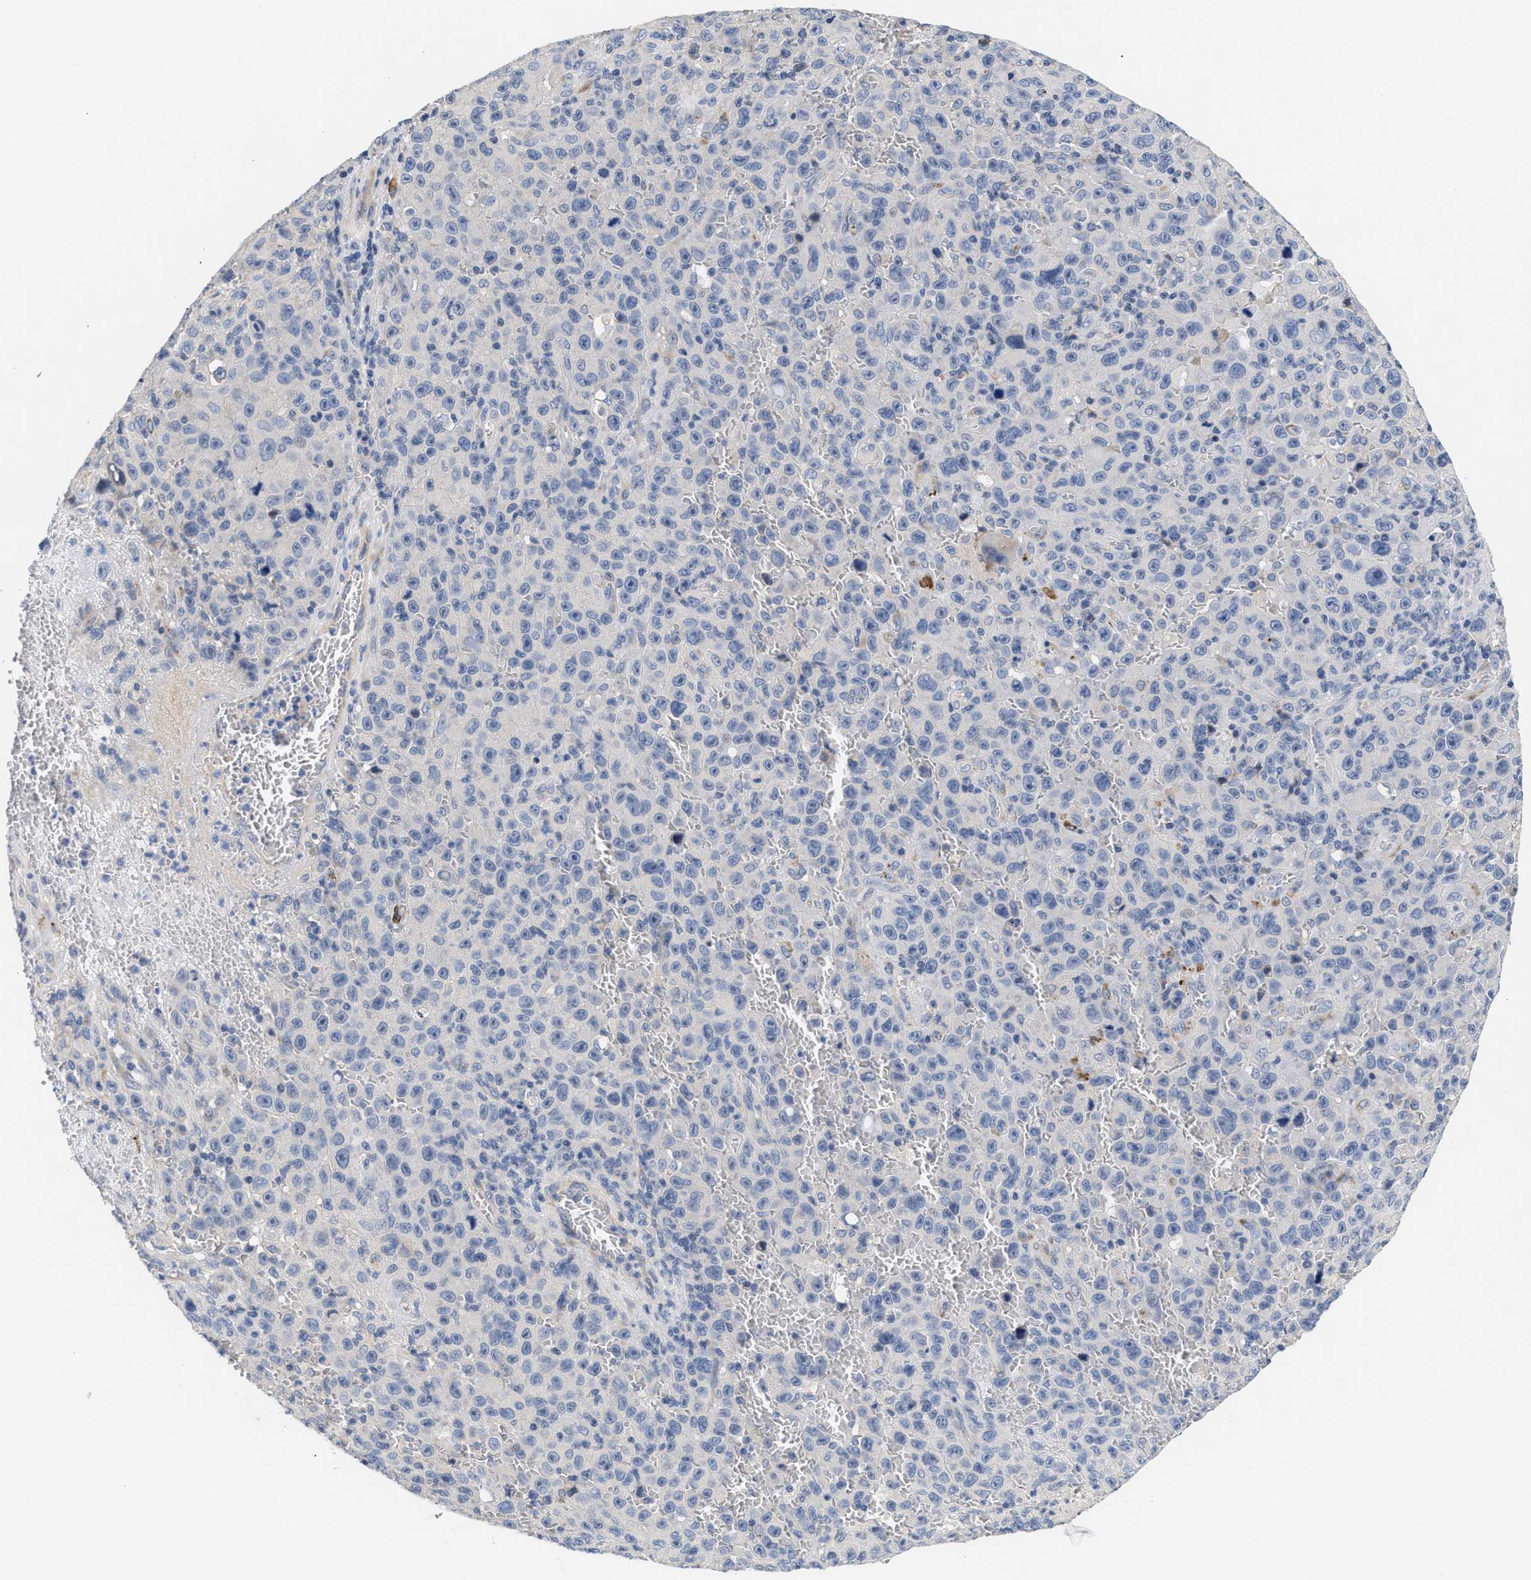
{"staining": {"intensity": "negative", "quantity": "none", "location": "none"}, "tissue": "melanoma", "cell_type": "Tumor cells", "image_type": "cancer", "snomed": [{"axis": "morphology", "description": "Malignant melanoma, NOS"}, {"axis": "topography", "description": "Skin"}], "caption": "High magnification brightfield microscopy of malignant melanoma stained with DAB (brown) and counterstained with hematoxylin (blue): tumor cells show no significant expression.", "gene": "ACTL7B", "patient": {"sex": "female", "age": 82}}